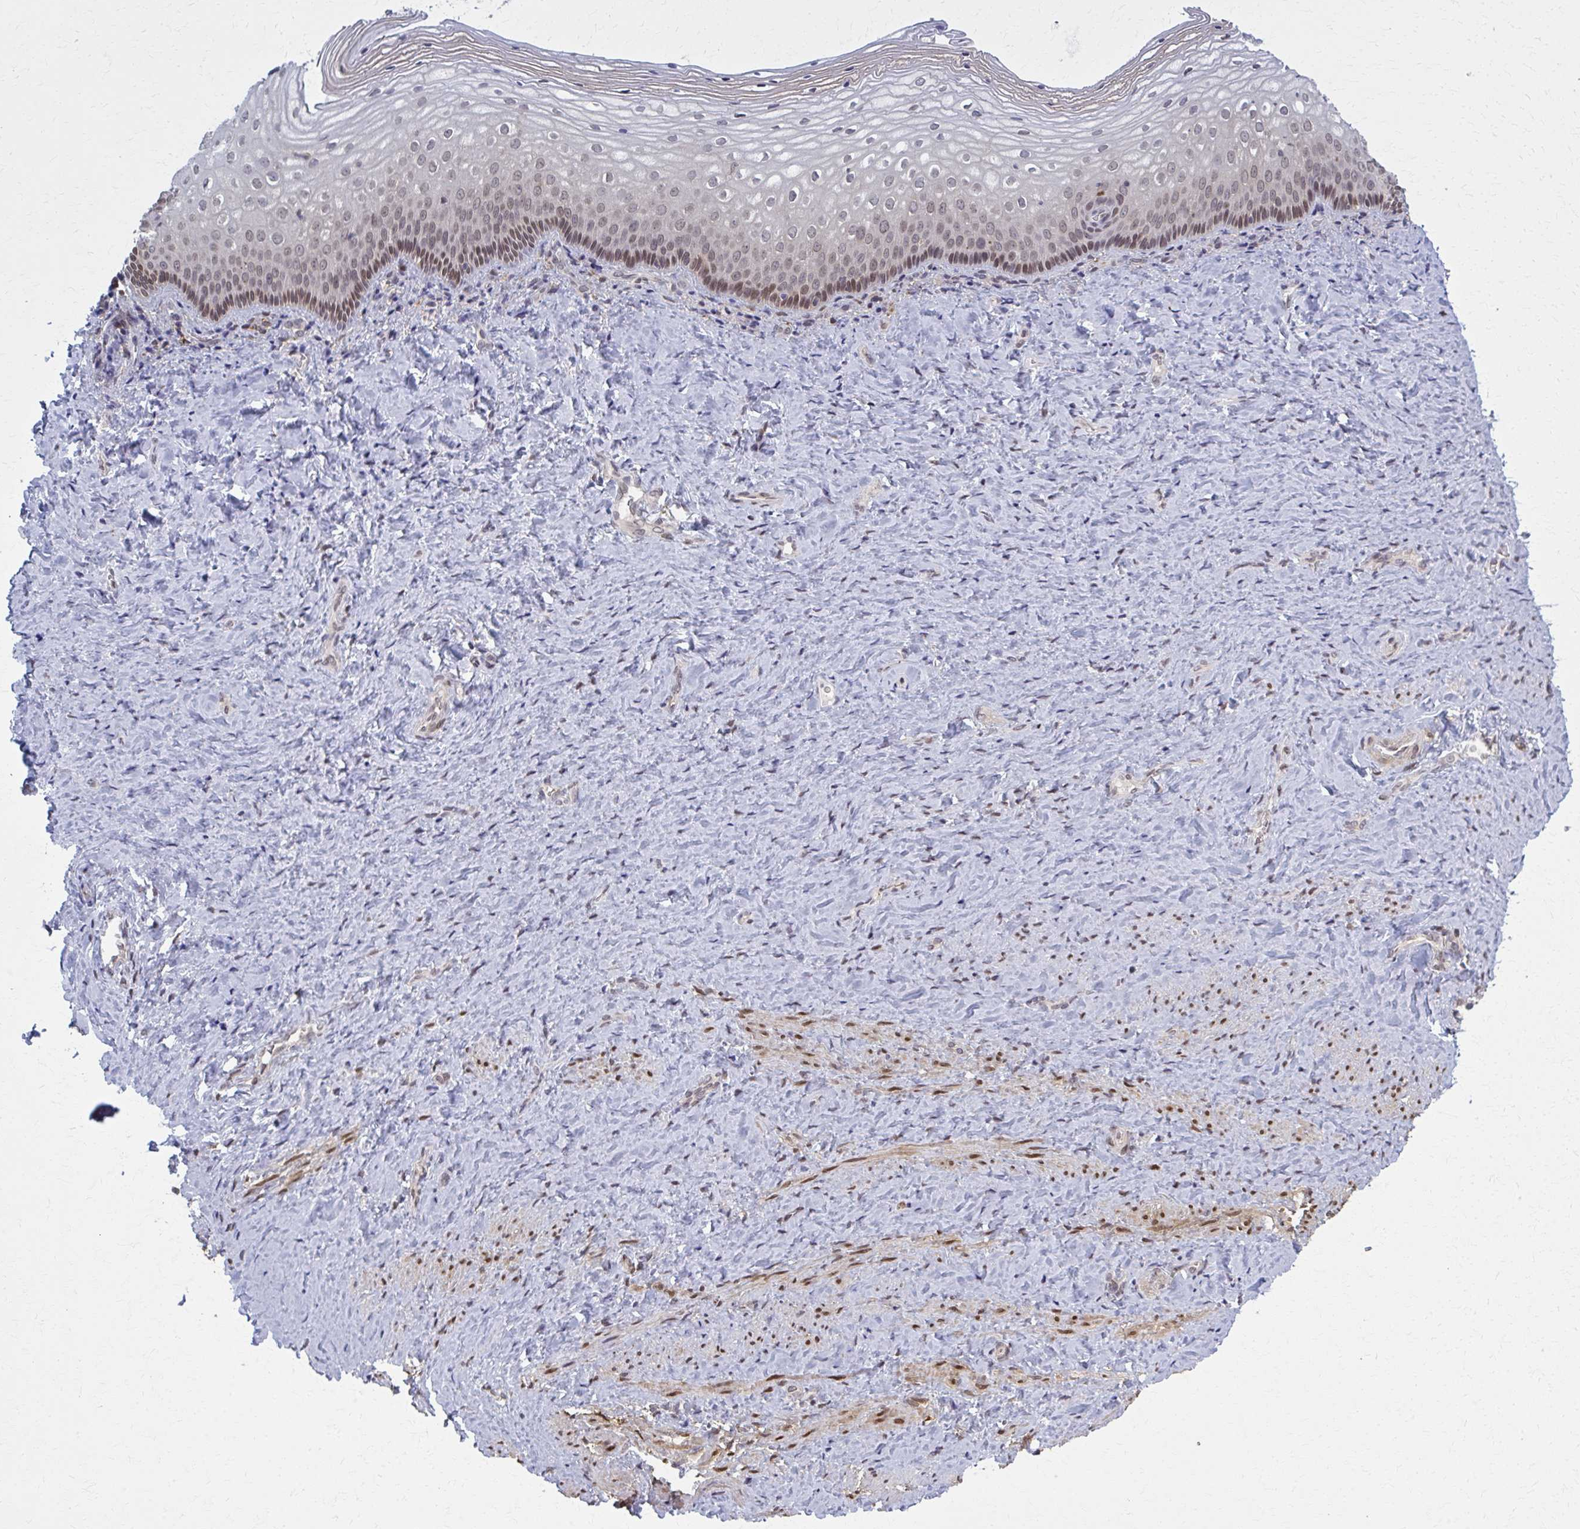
{"staining": {"intensity": "moderate", "quantity": "<25%", "location": "nuclear"}, "tissue": "vagina", "cell_type": "Squamous epithelial cells", "image_type": "normal", "snomed": [{"axis": "morphology", "description": "Normal tissue, NOS"}, {"axis": "topography", "description": "Vagina"}], "caption": "This histopathology image shows IHC staining of benign vagina, with low moderate nuclear expression in about <25% of squamous epithelial cells.", "gene": "MDH1", "patient": {"sex": "female", "age": 45}}